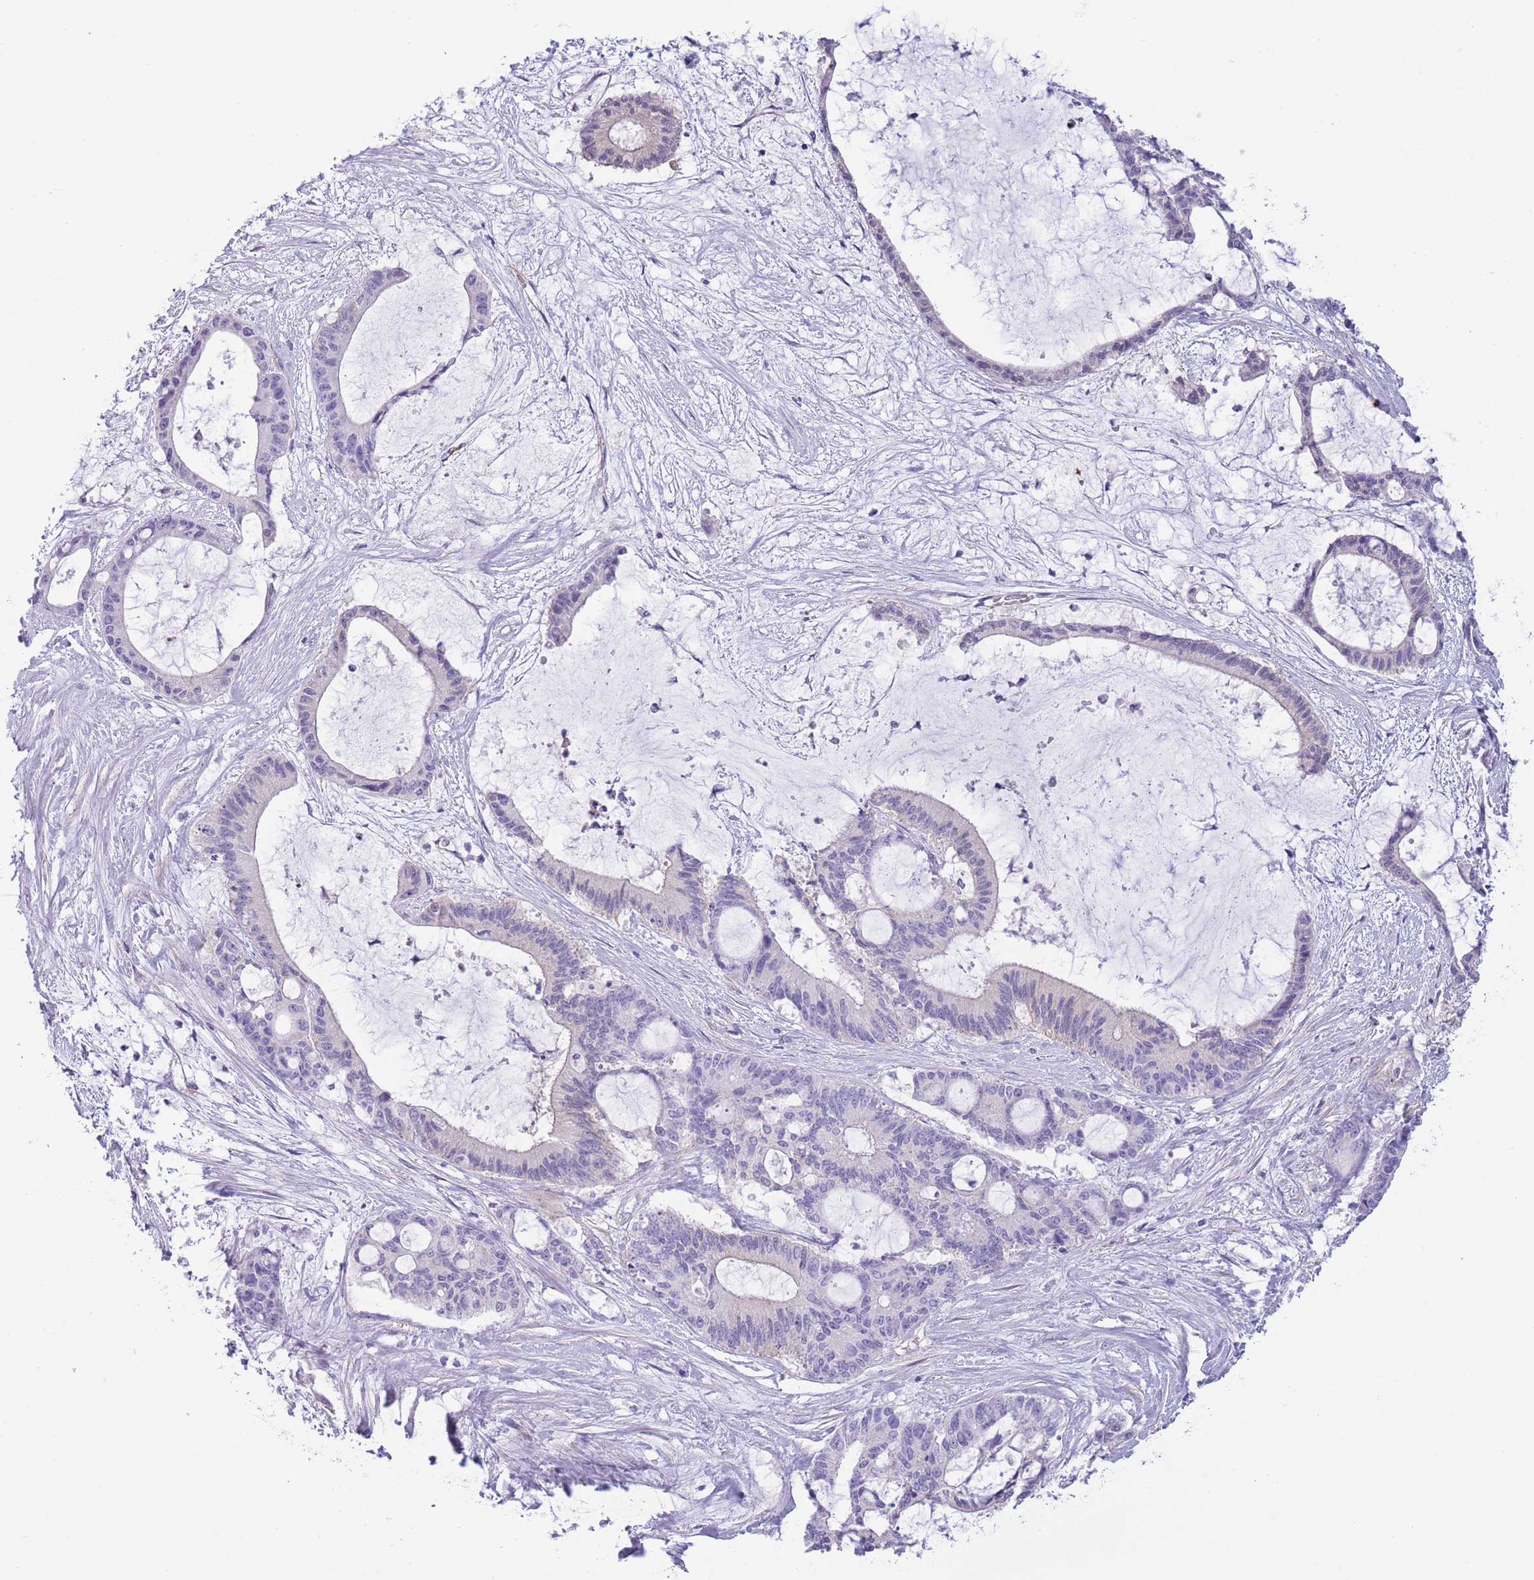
{"staining": {"intensity": "negative", "quantity": "none", "location": "none"}, "tissue": "liver cancer", "cell_type": "Tumor cells", "image_type": "cancer", "snomed": [{"axis": "morphology", "description": "Normal tissue, NOS"}, {"axis": "morphology", "description": "Cholangiocarcinoma"}, {"axis": "topography", "description": "Liver"}, {"axis": "topography", "description": "Peripheral nerve tissue"}], "caption": "Cholangiocarcinoma (liver) was stained to show a protein in brown. There is no significant staining in tumor cells. Brightfield microscopy of immunohistochemistry (IHC) stained with DAB (3,3'-diaminobenzidine) (brown) and hematoxylin (blue), captured at high magnification.", "gene": "TSGA13", "patient": {"sex": "female", "age": 73}}